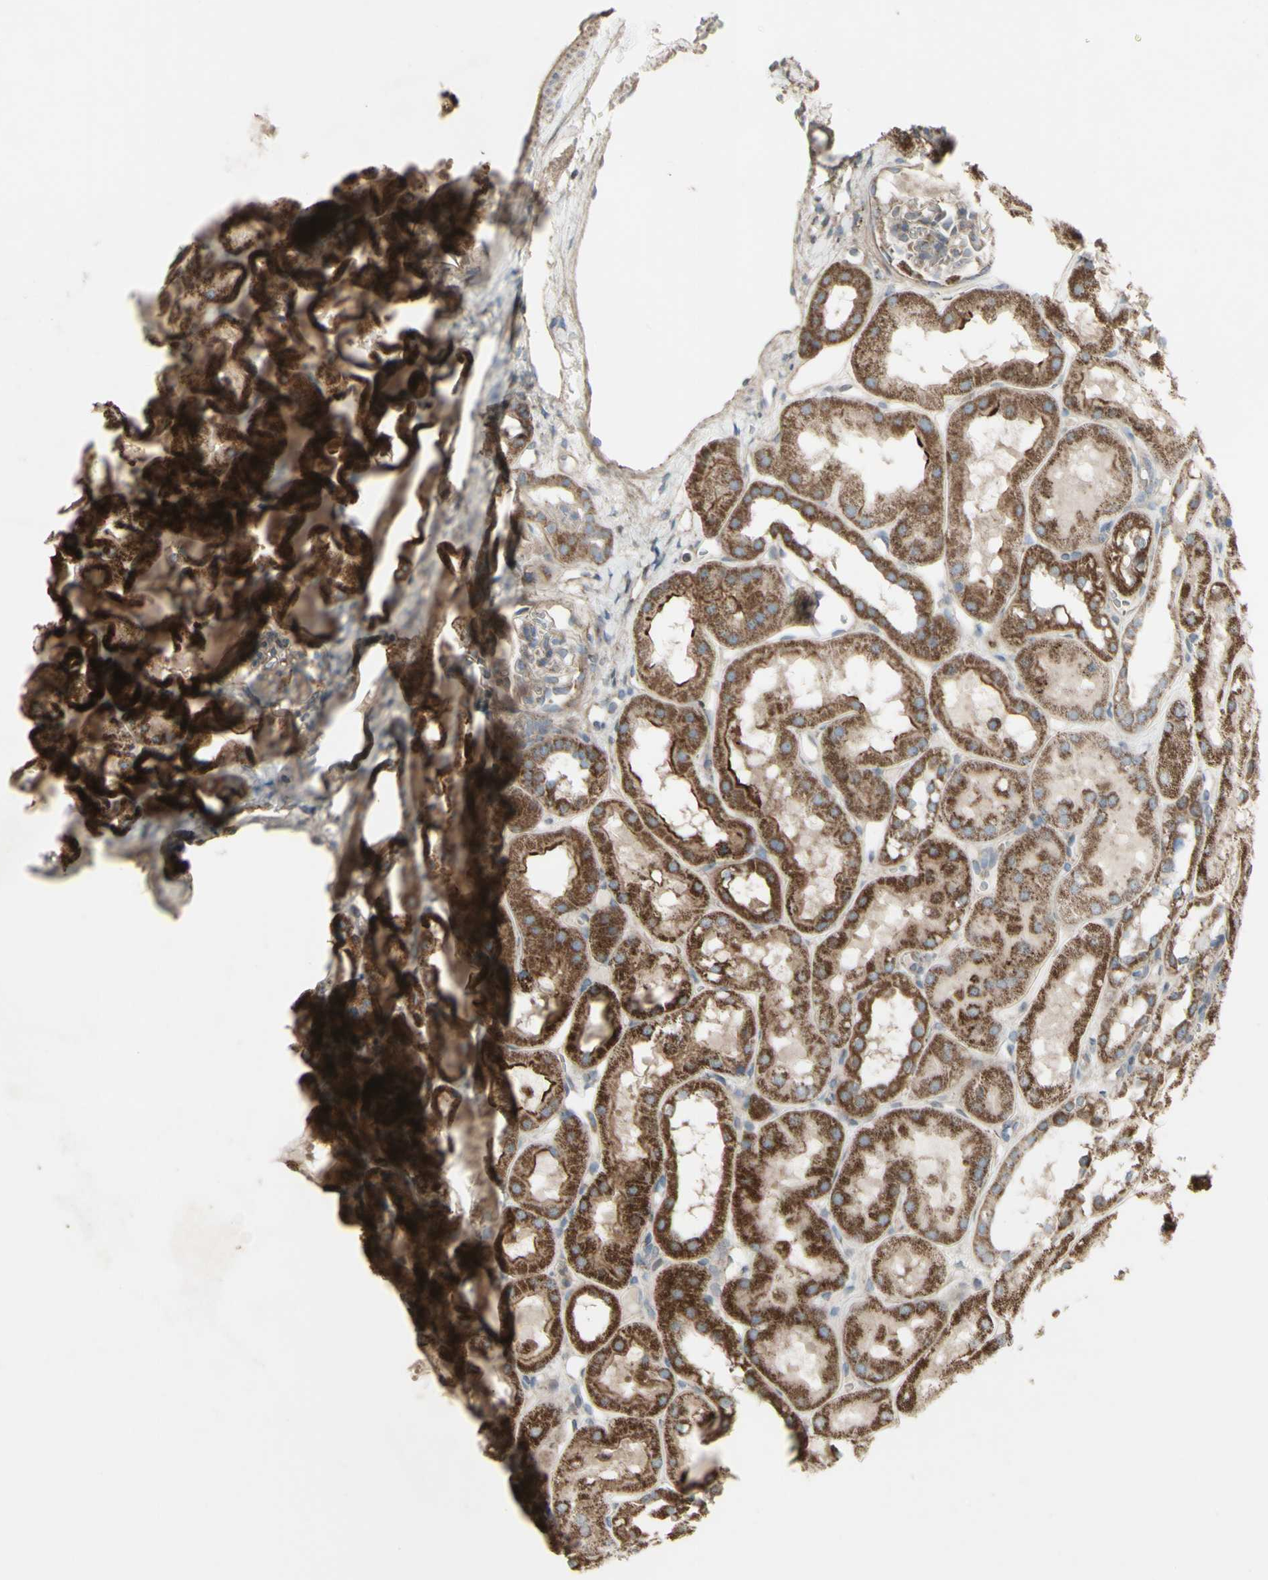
{"staining": {"intensity": "weak", "quantity": ">75%", "location": "cytoplasmic/membranous"}, "tissue": "kidney", "cell_type": "Cells in glomeruli", "image_type": "normal", "snomed": [{"axis": "morphology", "description": "Normal tissue, NOS"}, {"axis": "topography", "description": "Kidney"}, {"axis": "topography", "description": "Urinary bladder"}], "caption": "Immunohistochemistry (DAB (3,3'-diaminobenzidine)) staining of benign kidney exhibits weak cytoplasmic/membranous protein positivity in about >75% of cells in glomeruli.", "gene": "SHC1", "patient": {"sex": "male", "age": 16}}